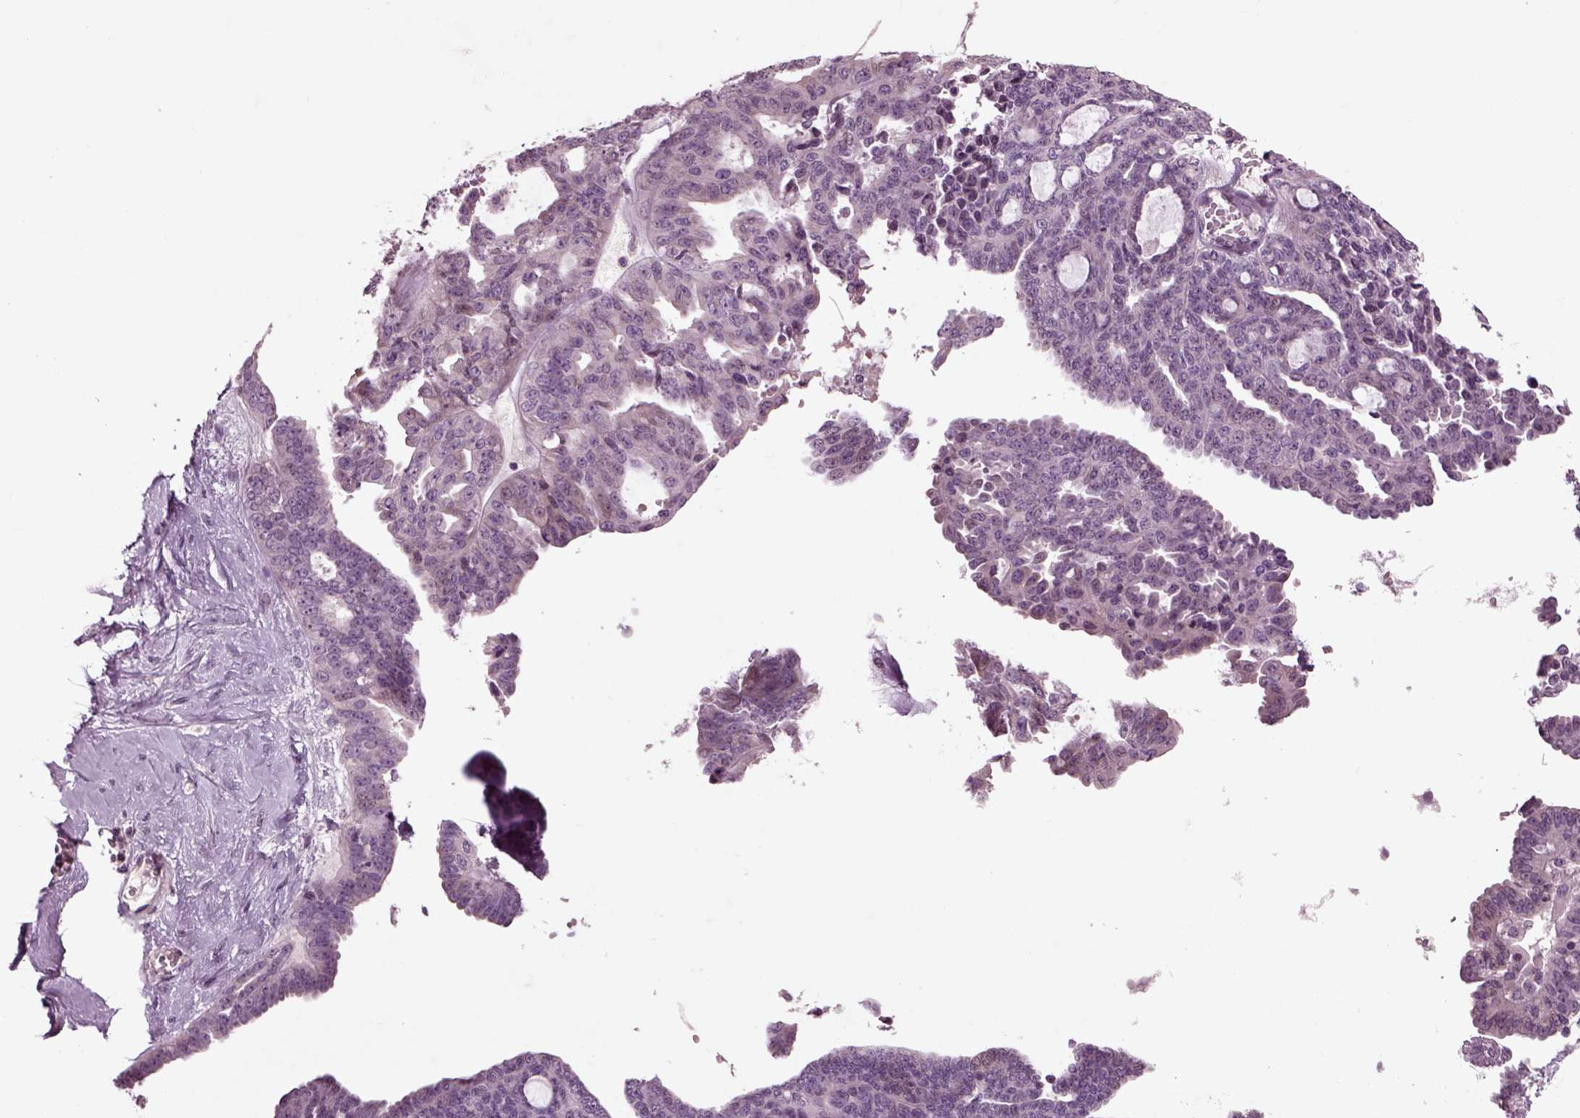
{"staining": {"intensity": "negative", "quantity": "none", "location": "none"}, "tissue": "ovarian cancer", "cell_type": "Tumor cells", "image_type": "cancer", "snomed": [{"axis": "morphology", "description": "Cystadenocarcinoma, serous, NOS"}, {"axis": "topography", "description": "Ovary"}], "caption": "High magnification brightfield microscopy of ovarian serous cystadenocarcinoma stained with DAB (3,3'-diaminobenzidine) (brown) and counterstained with hematoxylin (blue): tumor cells show no significant staining.", "gene": "CHGB", "patient": {"sex": "female", "age": 71}}